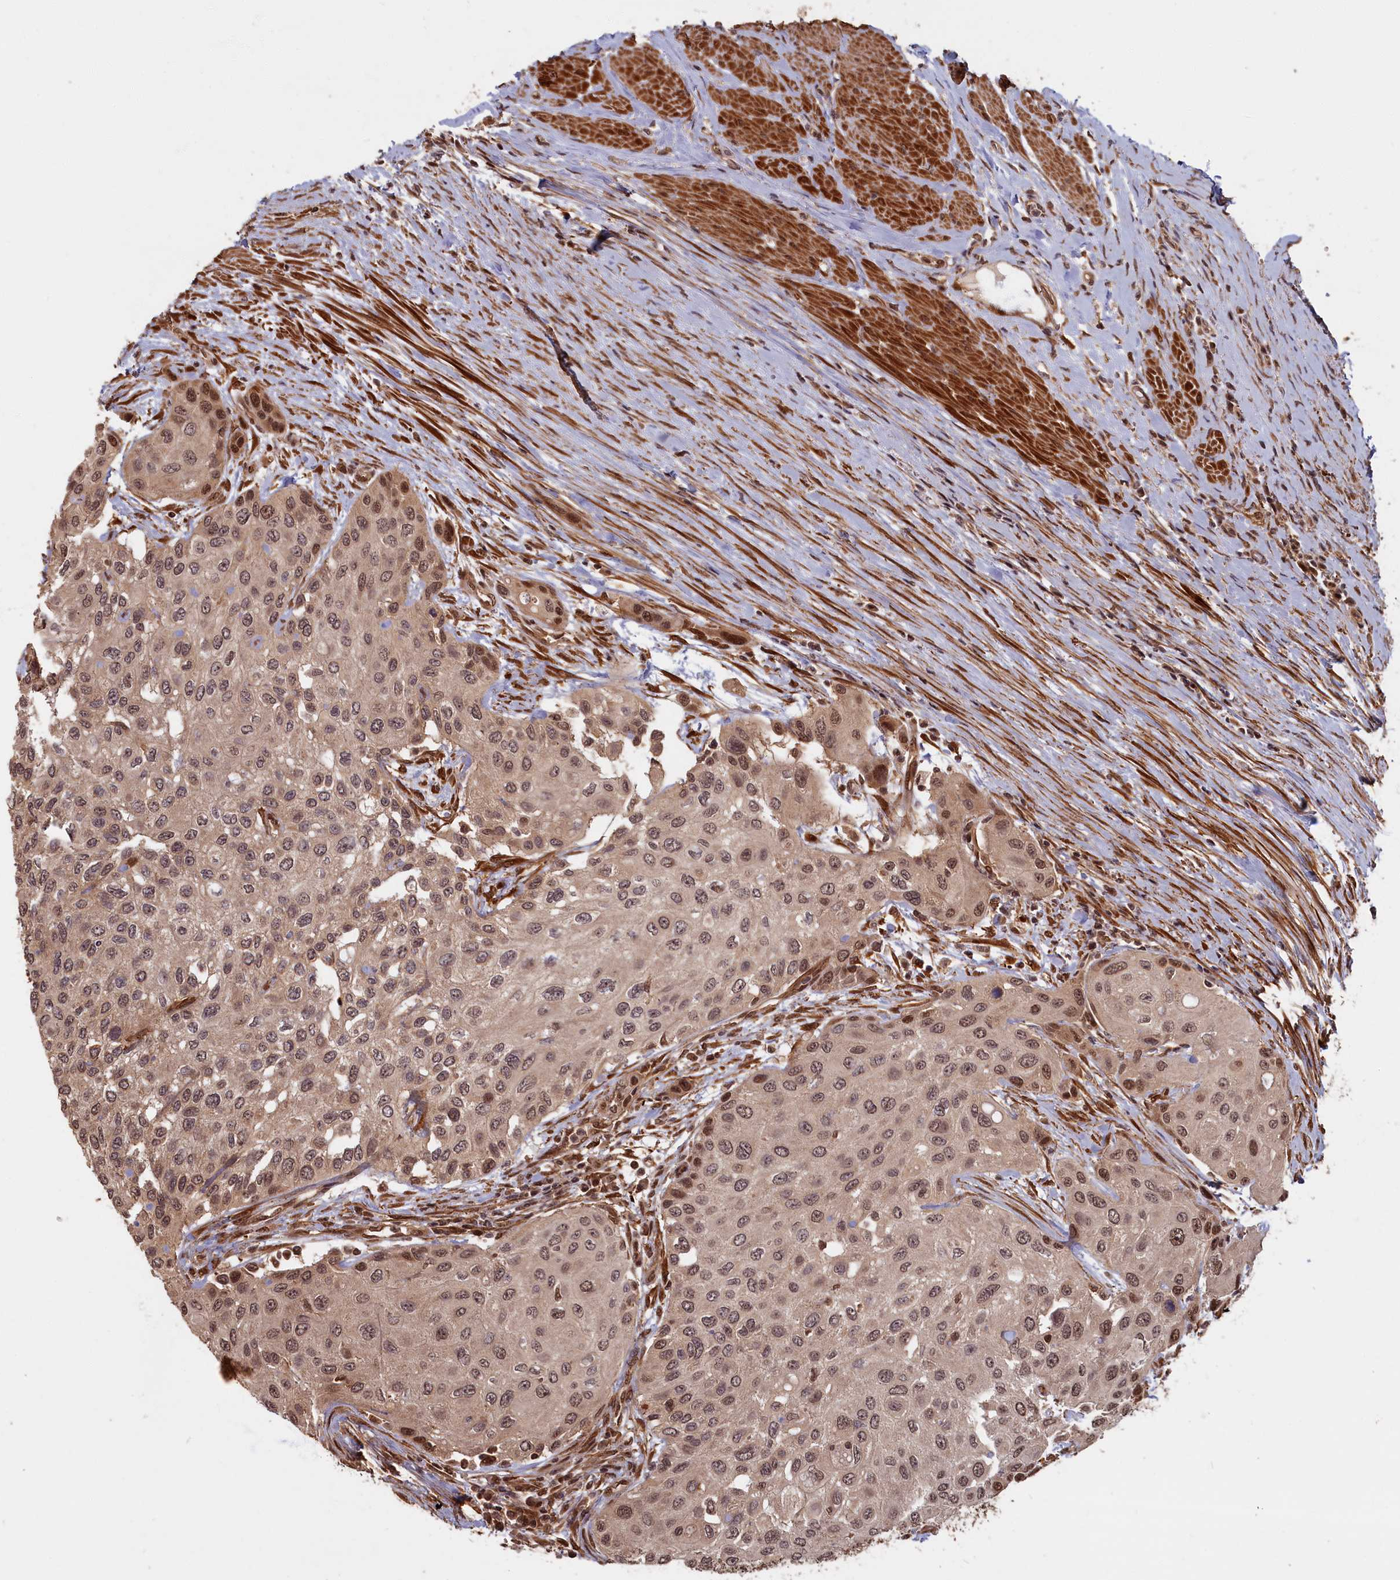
{"staining": {"intensity": "moderate", "quantity": ">75%", "location": "nuclear"}, "tissue": "urothelial cancer", "cell_type": "Tumor cells", "image_type": "cancer", "snomed": [{"axis": "morphology", "description": "Normal tissue, NOS"}, {"axis": "morphology", "description": "Urothelial carcinoma, High grade"}, {"axis": "topography", "description": "Vascular tissue"}, {"axis": "topography", "description": "Urinary bladder"}], "caption": "A brown stain shows moderate nuclear expression of a protein in human urothelial cancer tumor cells. The staining is performed using DAB brown chromogen to label protein expression. The nuclei are counter-stained blue using hematoxylin.", "gene": "HIF3A", "patient": {"sex": "female", "age": 56}}